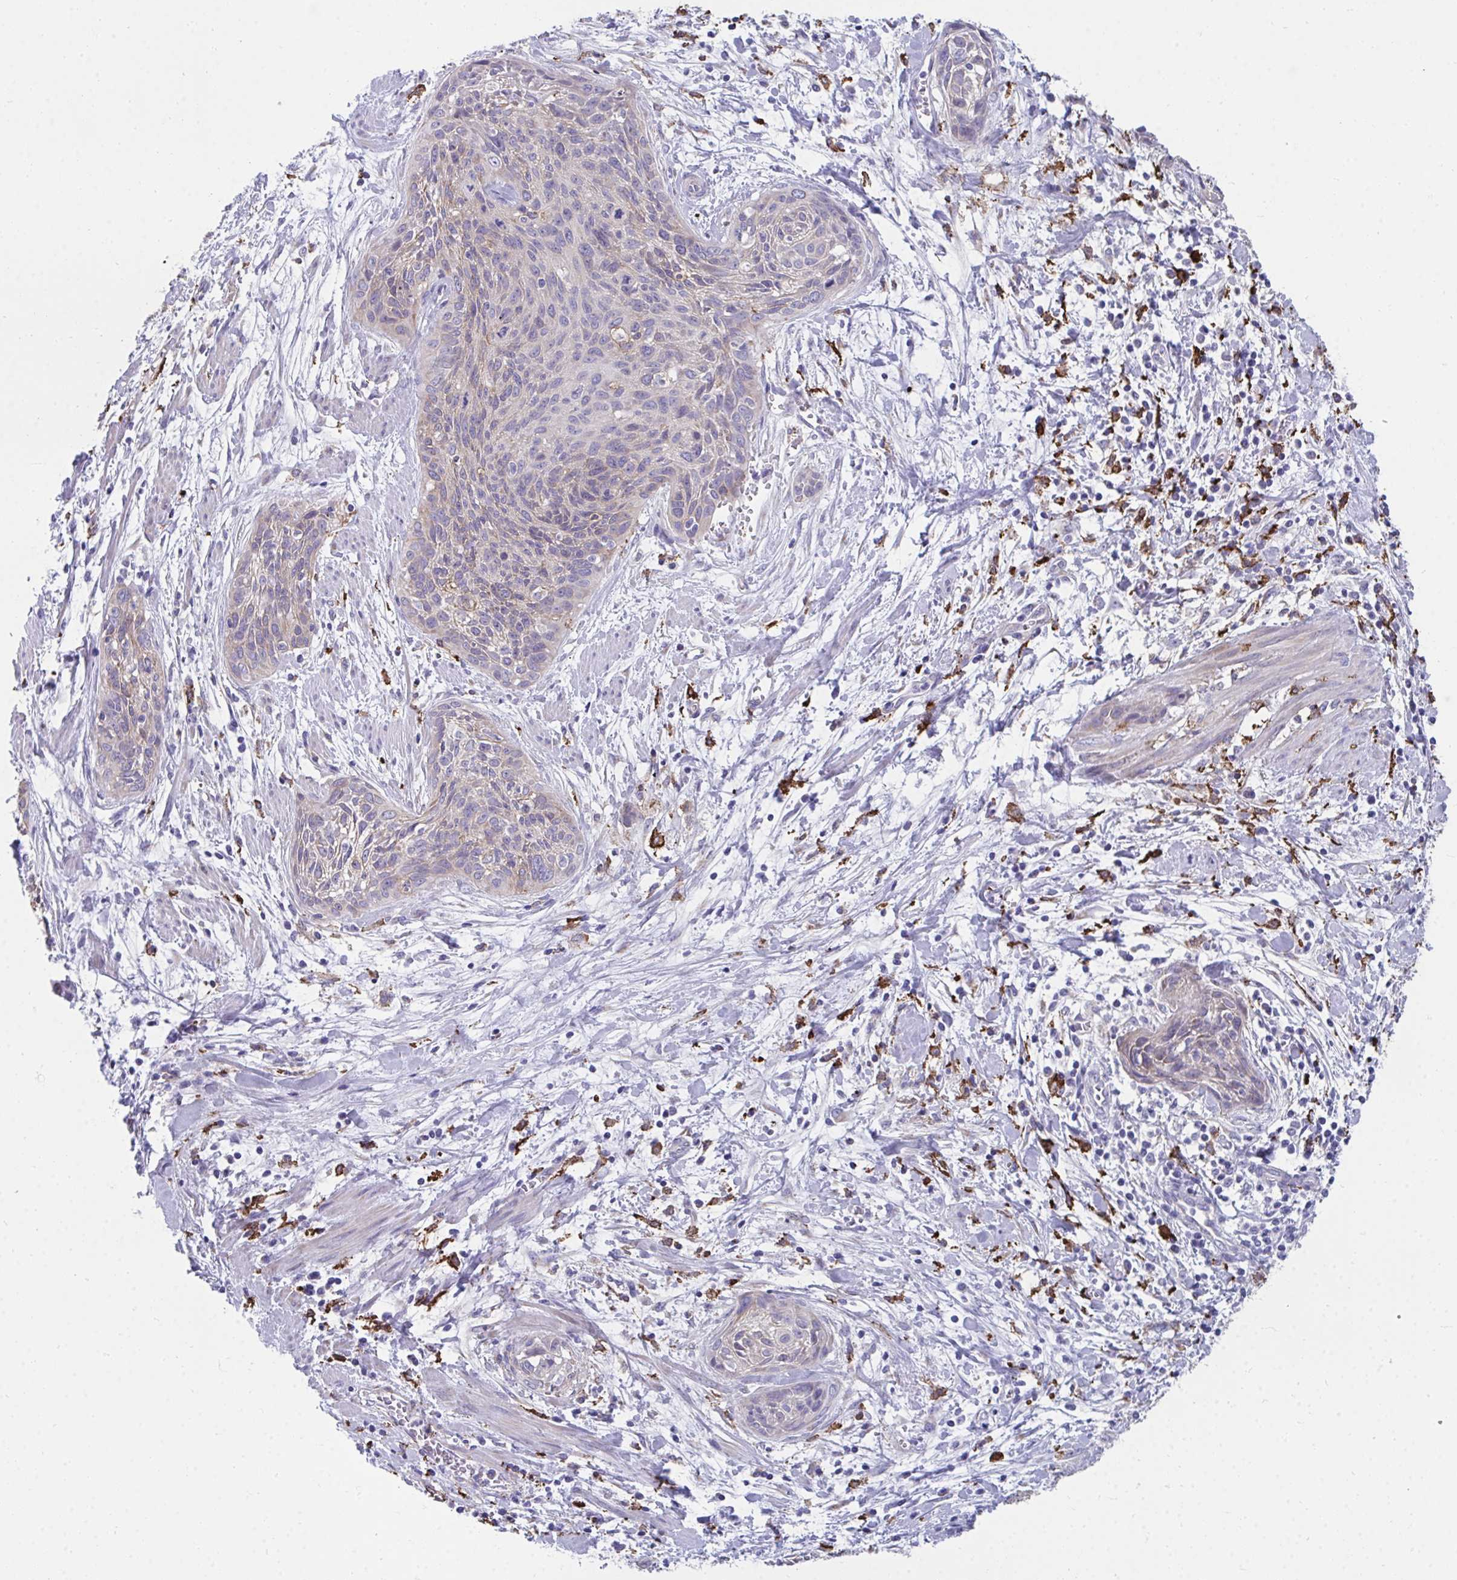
{"staining": {"intensity": "weak", "quantity": "<25%", "location": "cytoplasmic/membranous"}, "tissue": "cervical cancer", "cell_type": "Tumor cells", "image_type": "cancer", "snomed": [{"axis": "morphology", "description": "Squamous cell carcinoma, NOS"}, {"axis": "topography", "description": "Cervix"}], "caption": "Immunohistochemistry (IHC) image of neoplastic tissue: human cervical squamous cell carcinoma stained with DAB (3,3'-diaminobenzidine) exhibits no significant protein expression in tumor cells.", "gene": "CD163", "patient": {"sex": "female", "age": 55}}